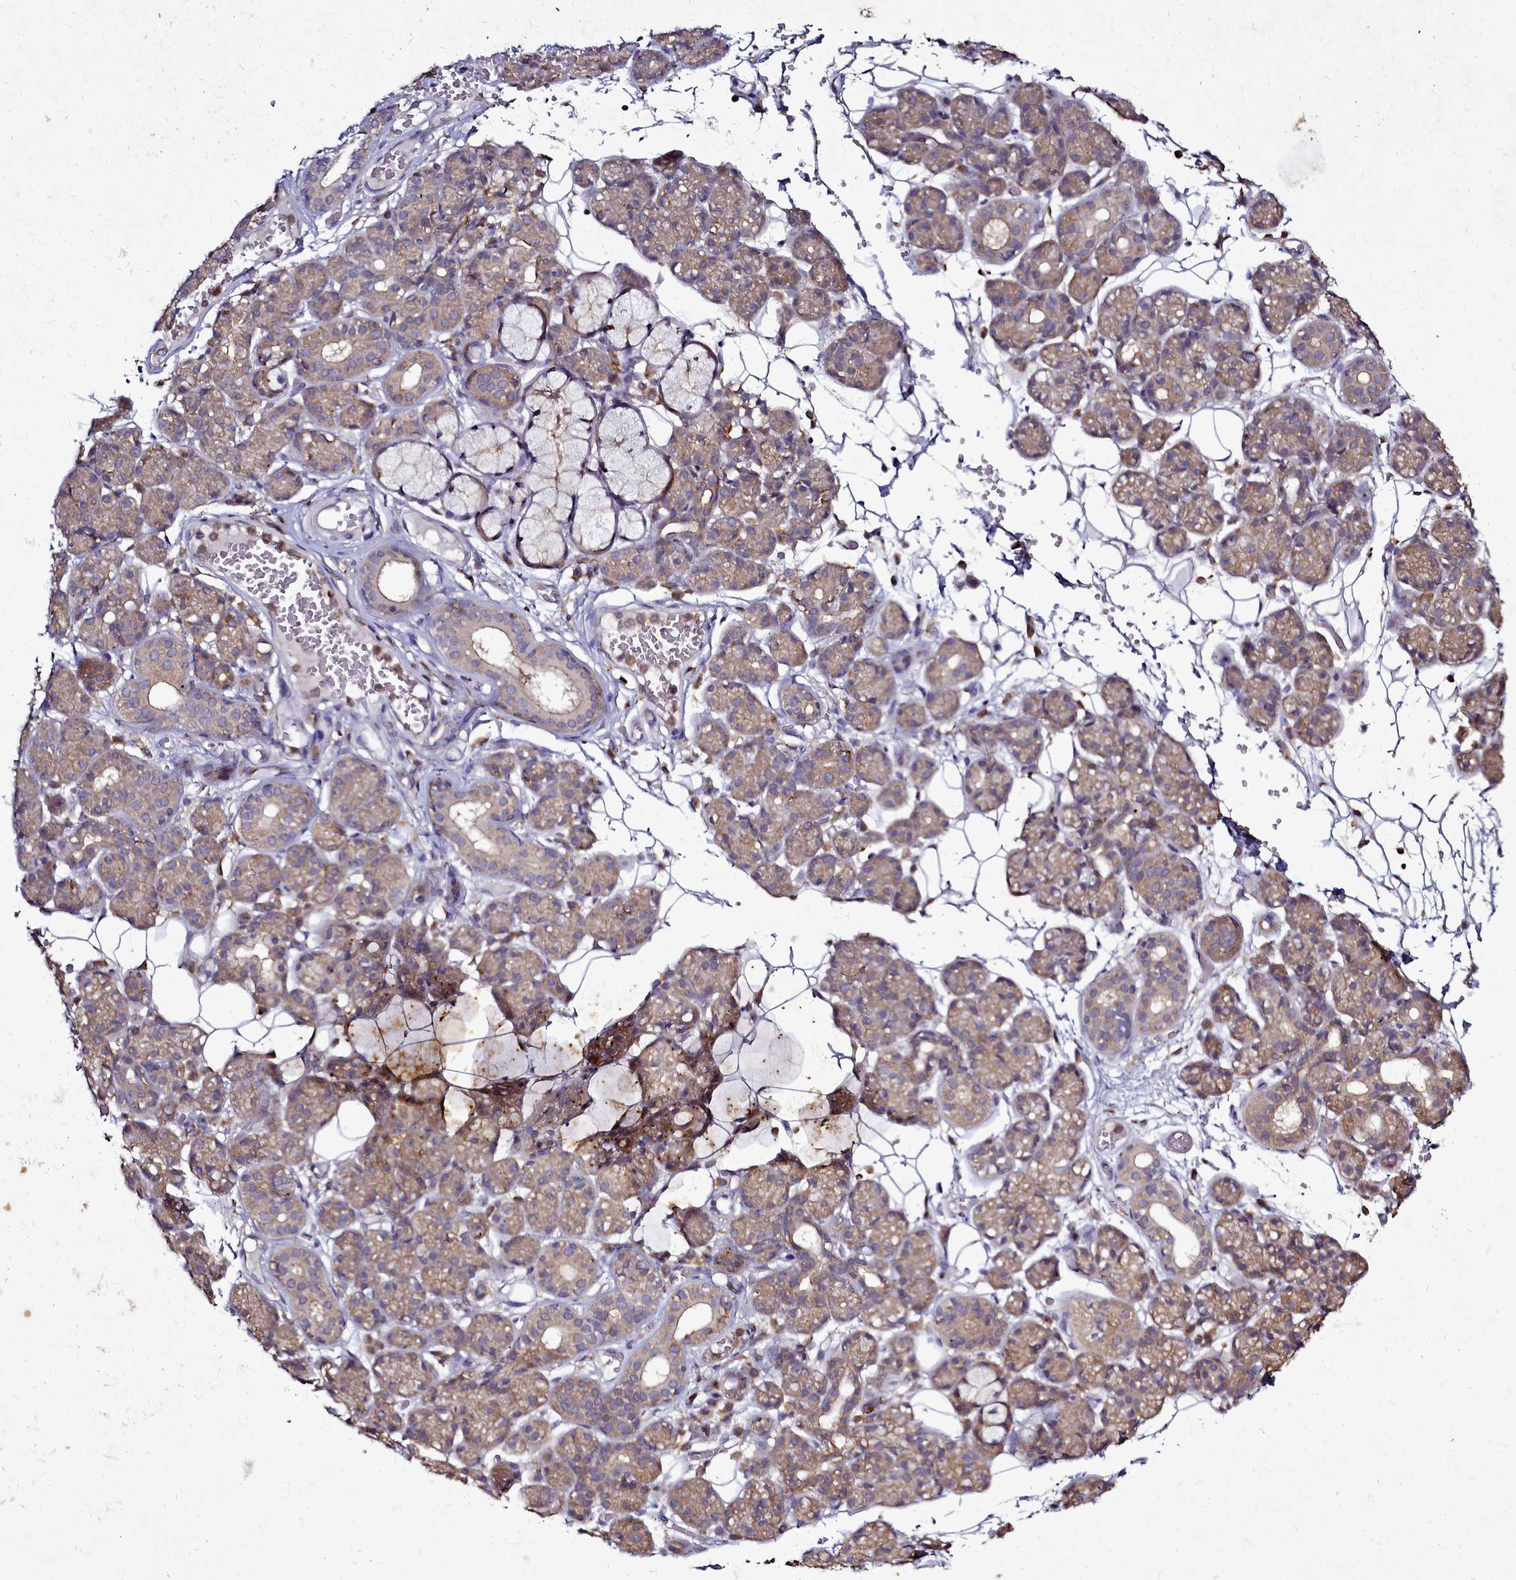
{"staining": {"intensity": "moderate", "quantity": "25%-75%", "location": "cytoplasmic/membranous"}, "tissue": "salivary gland", "cell_type": "Glandular cells", "image_type": "normal", "snomed": [{"axis": "morphology", "description": "Normal tissue, NOS"}, {"axis": "topography", "description": "Salivary gland"}], "caption": "This photomicrograph displays immunohistochemistry staining of benign human salivary gland, with medium moderate cytoplasmic/membranous staining in about 25%-75% of glandular cells.", "gene": "NCKAP1L", "patient": {"sex": "male", "age": 63}}